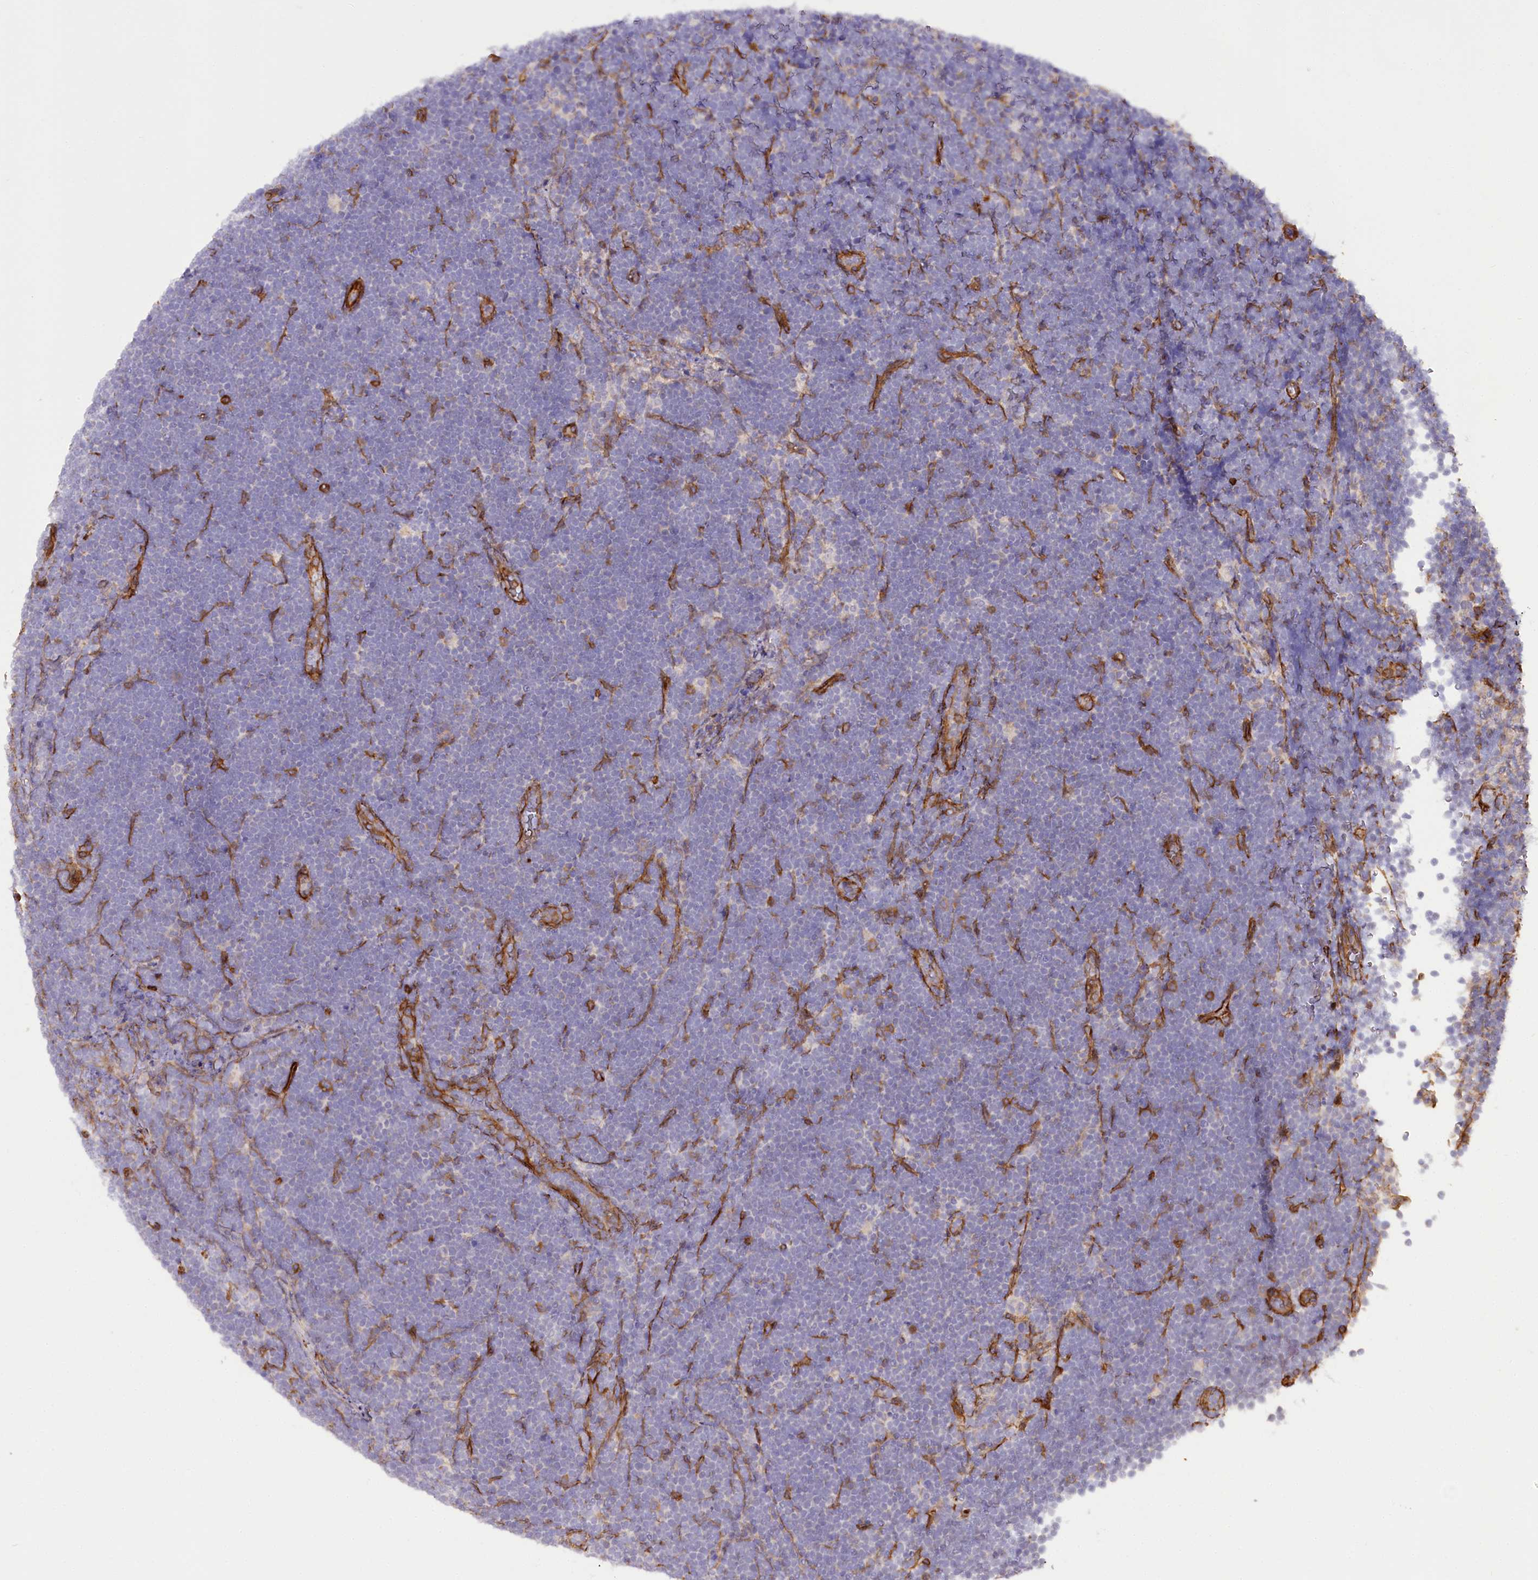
{"staining": {"intensity": "negative", "quantity": "none", "location": "none"}, "tissue": "lymphoma", "cell_type": "Tumor cells", "image_type": "cancer", "snomed": [{"axis": "morphology", "description": "Malignant lymphoma, non-Hodgkin's type, High grade"}, {"axis": "topography", "description": "Lymph node"}], "caption": "A high-resolution histopathology image shows immunohistochemistry (IHC) staining of malignant lymphoma, non-Hodgkin's type (high-grade), which demonstrates no significant staining in tumor cells.", "gene": "SYNPO2", "patient": {"sex": "male", "age": 13}}